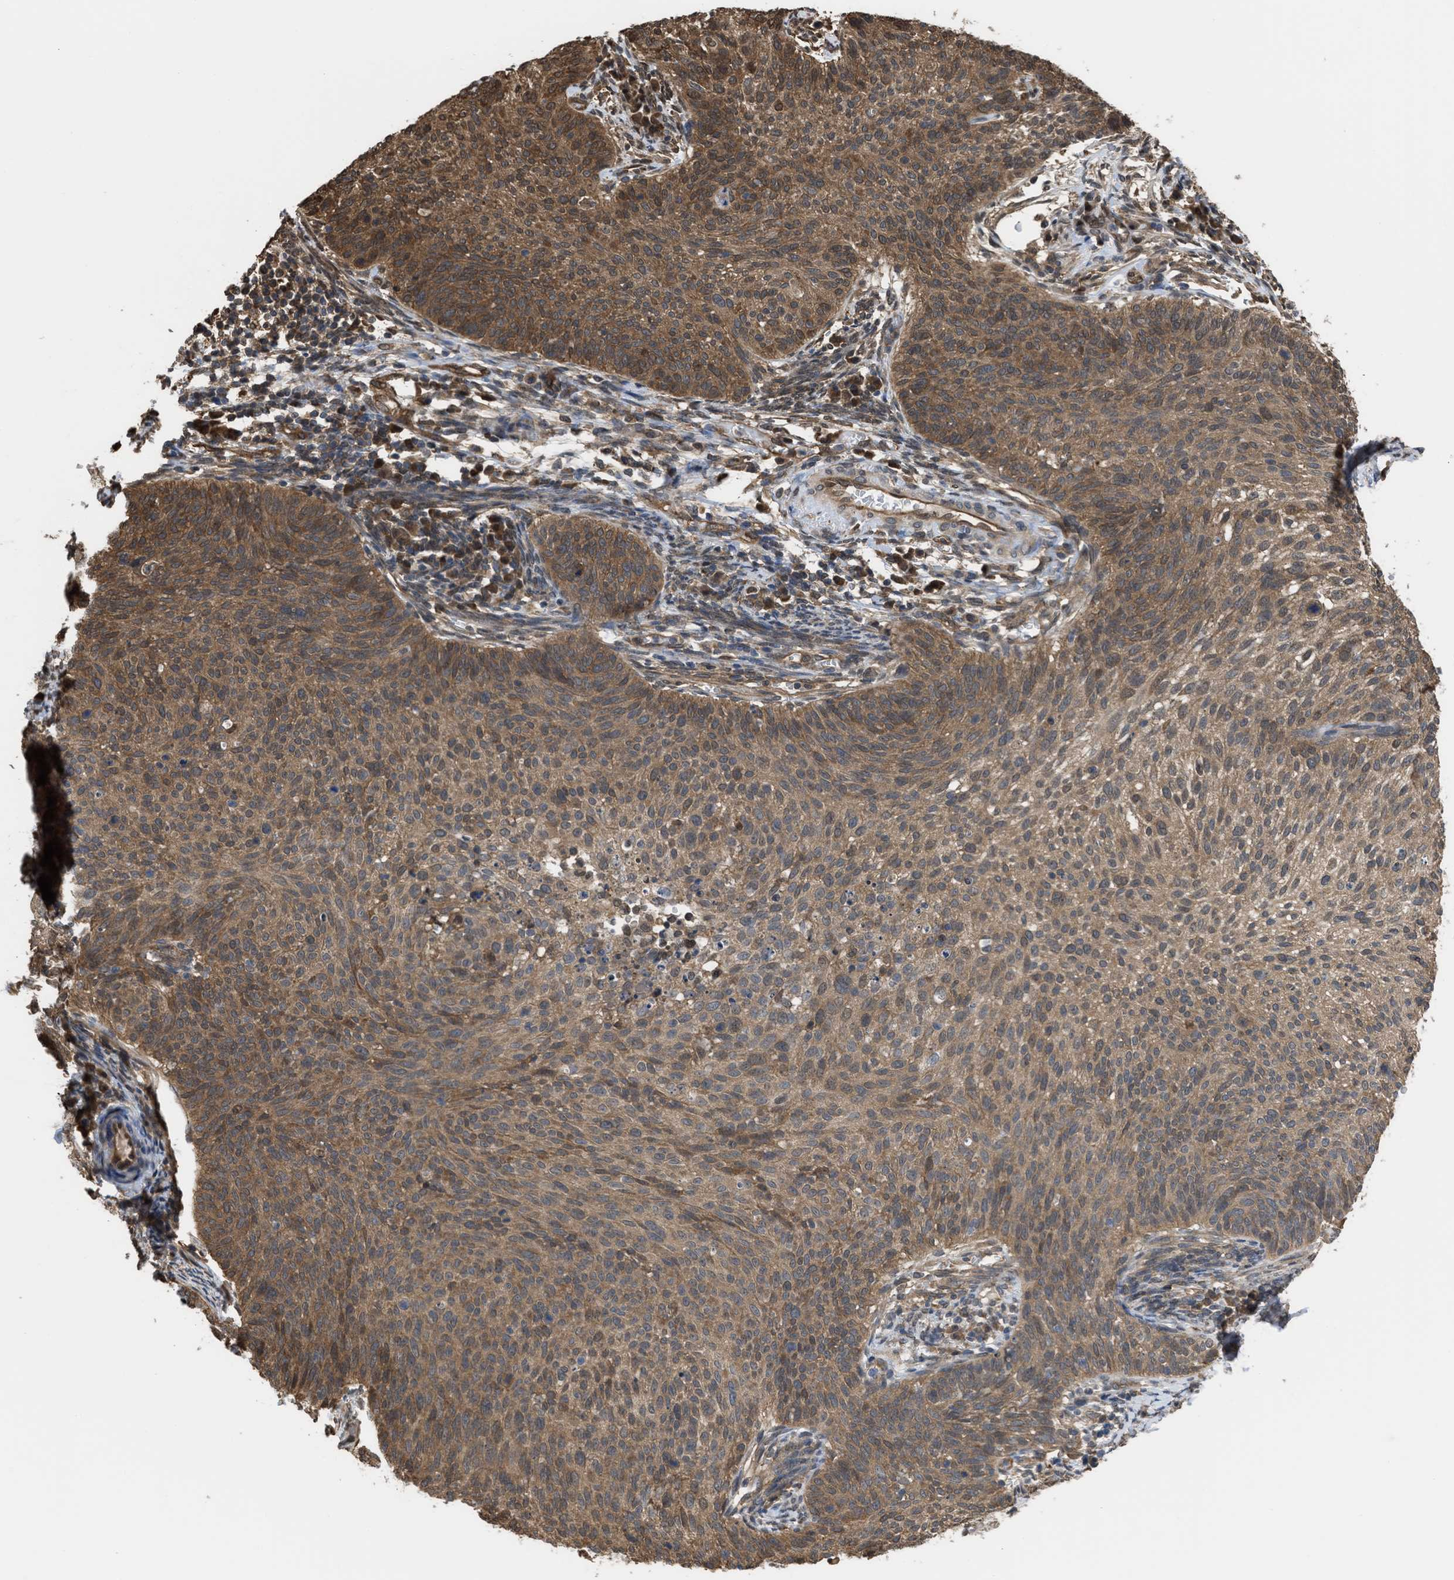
{"staining": {"intensity": "moderate", "quantity": ">75%", "location": "cytoplasmic/membranous"}, "tissue": "cervical cancer", "cell_type": "Tumor cells", "image_type": "cancer", "snomed": [{"axis": "morphology", "description": "Squamous cell carcinoma, NOS"}, {"axis": "topography", "description": "Cervix"}], "caption": "A brown stain highlights moderate cytoplasmic/membranous expression of a protein in cervical cancer tumor cells.", "gene": "YWHAG", "patient": {"sex": "female", "age": 70}}